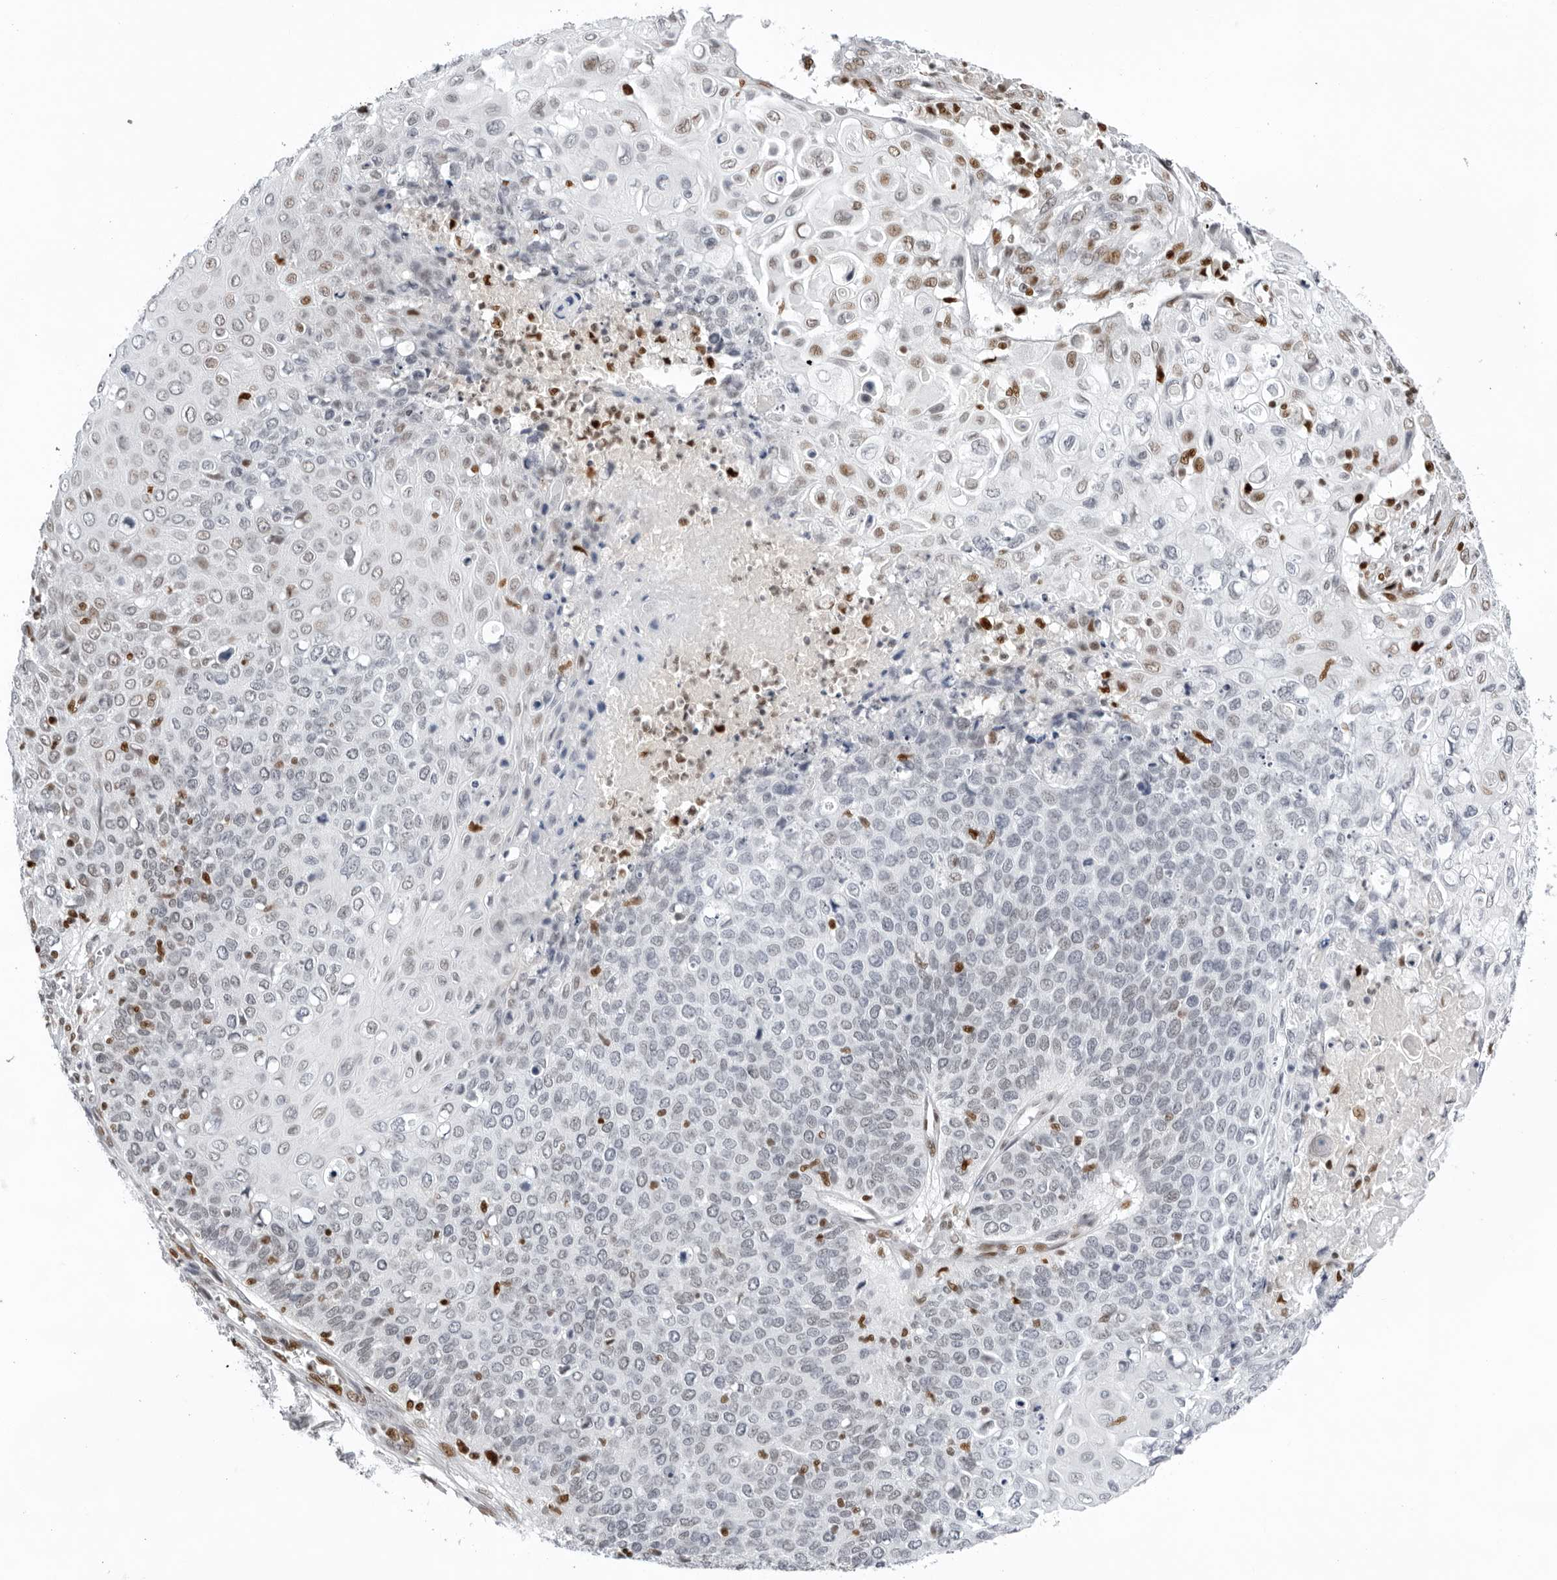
{"staining": {"intensity": "negative", "quantity": "none", "location": "none"}, "tissue": "cervical cancer", "cell_type": "Tumor cells", "image_type": "cancer", "snomed": [{"axis": "morphology", "description": "Squamous cell carcinoma, NOS"}, {"axis": "topography", "description": "Cervix"}], "caption": "Immunohistochemistry (IHC) of cervical cancer (squamous cell carcinoma) reveals no expression in tumor cells.", "gene": "OGG1", "patient": {"sex": "female", "age": 39}}